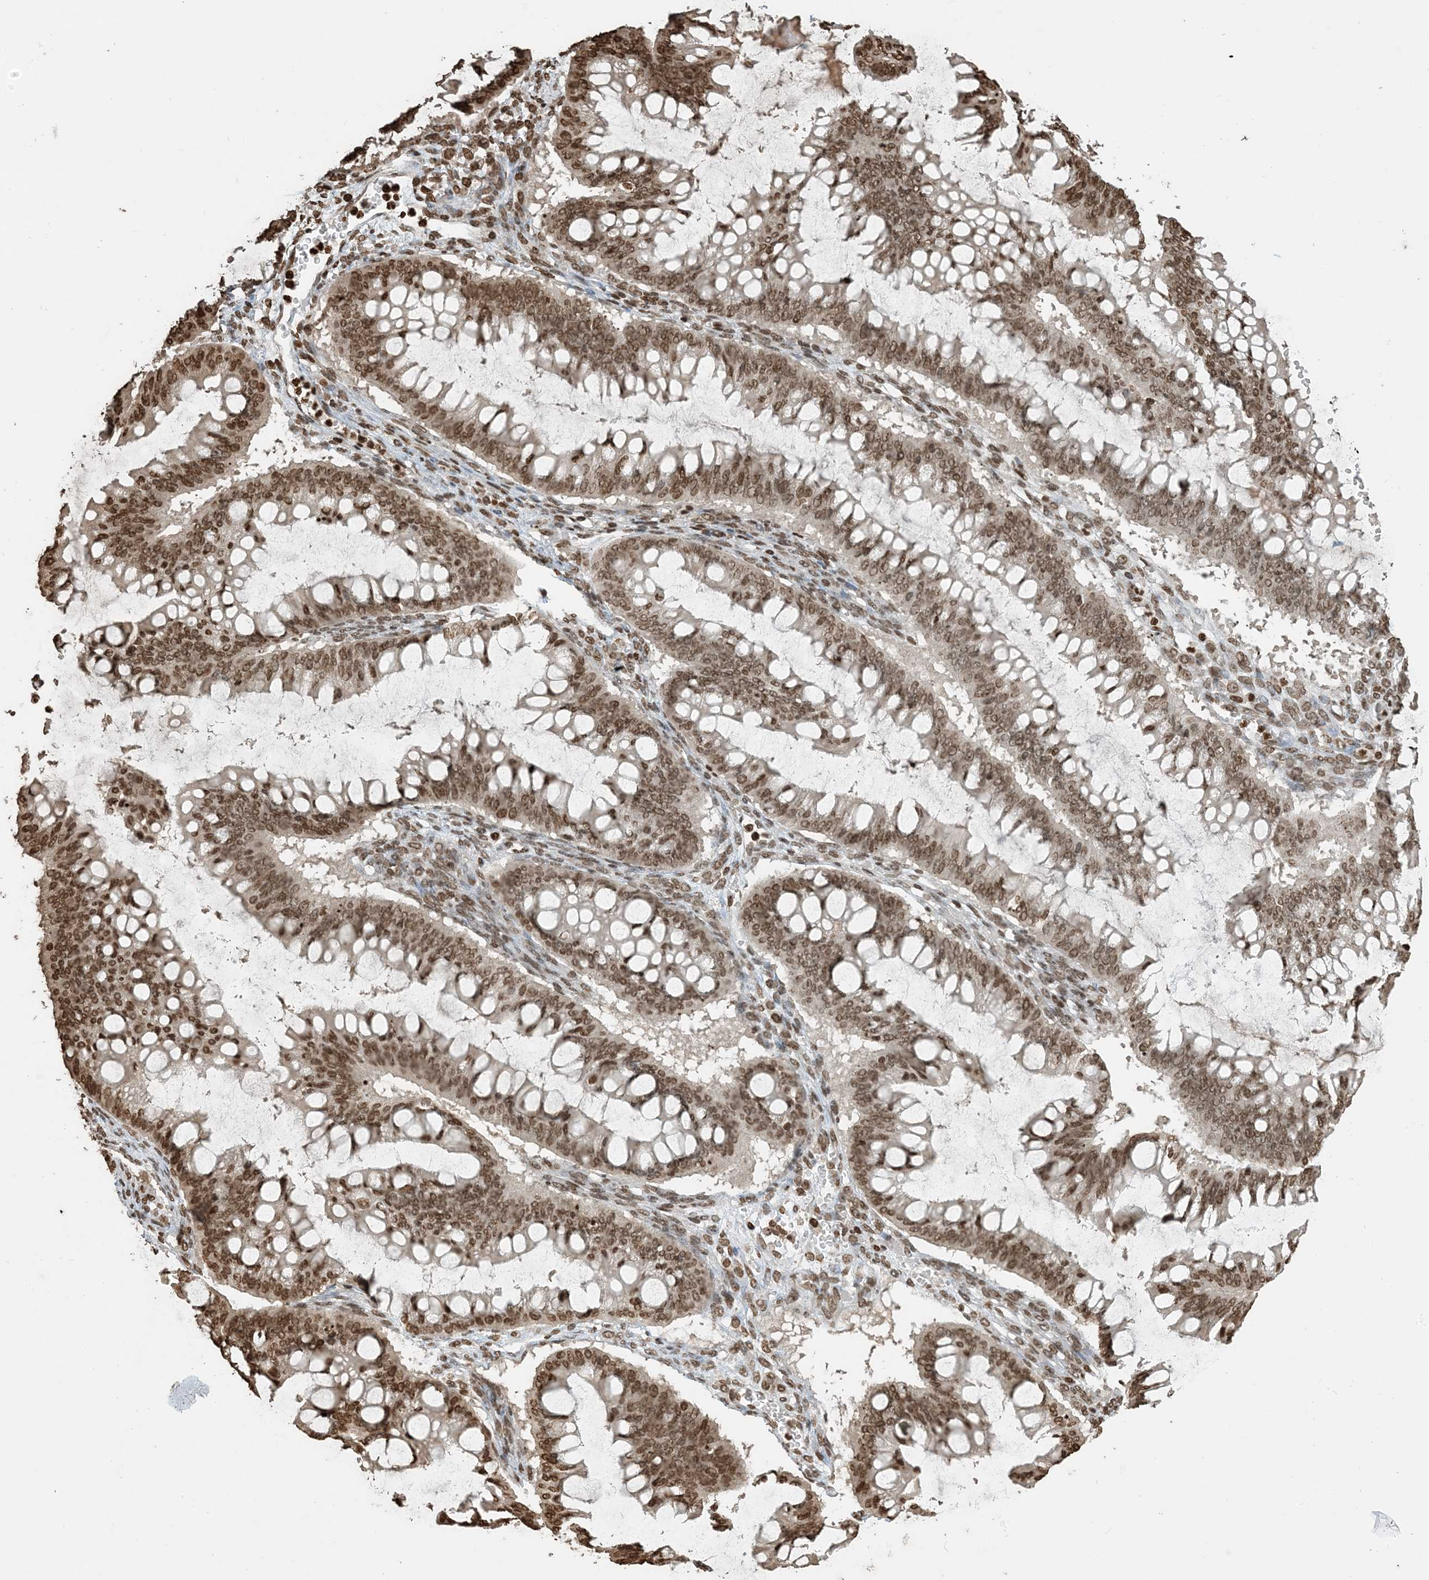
{"staining": {"intensity": "moderate", "quantity": ">75%", "location": "nuclear"}, "tissue": "ovarian cancer", "cell_type": "Tumor cells", "image_type": "cancer", "snomed": [{"axis": "morphology", "description": "Cystadenocarcinoma, mucinous, NOS"}, {"axis": "topography", "description": "Ovary"}], "caption": "Immunohistochemical staining of ovarian mucinous cystadenocarcinoma displays medium levels of moderate nuclear expression in about >75% of tumor cells.", "gene": "H3-3B", "patient": {"sex": "female", "age": 73}}